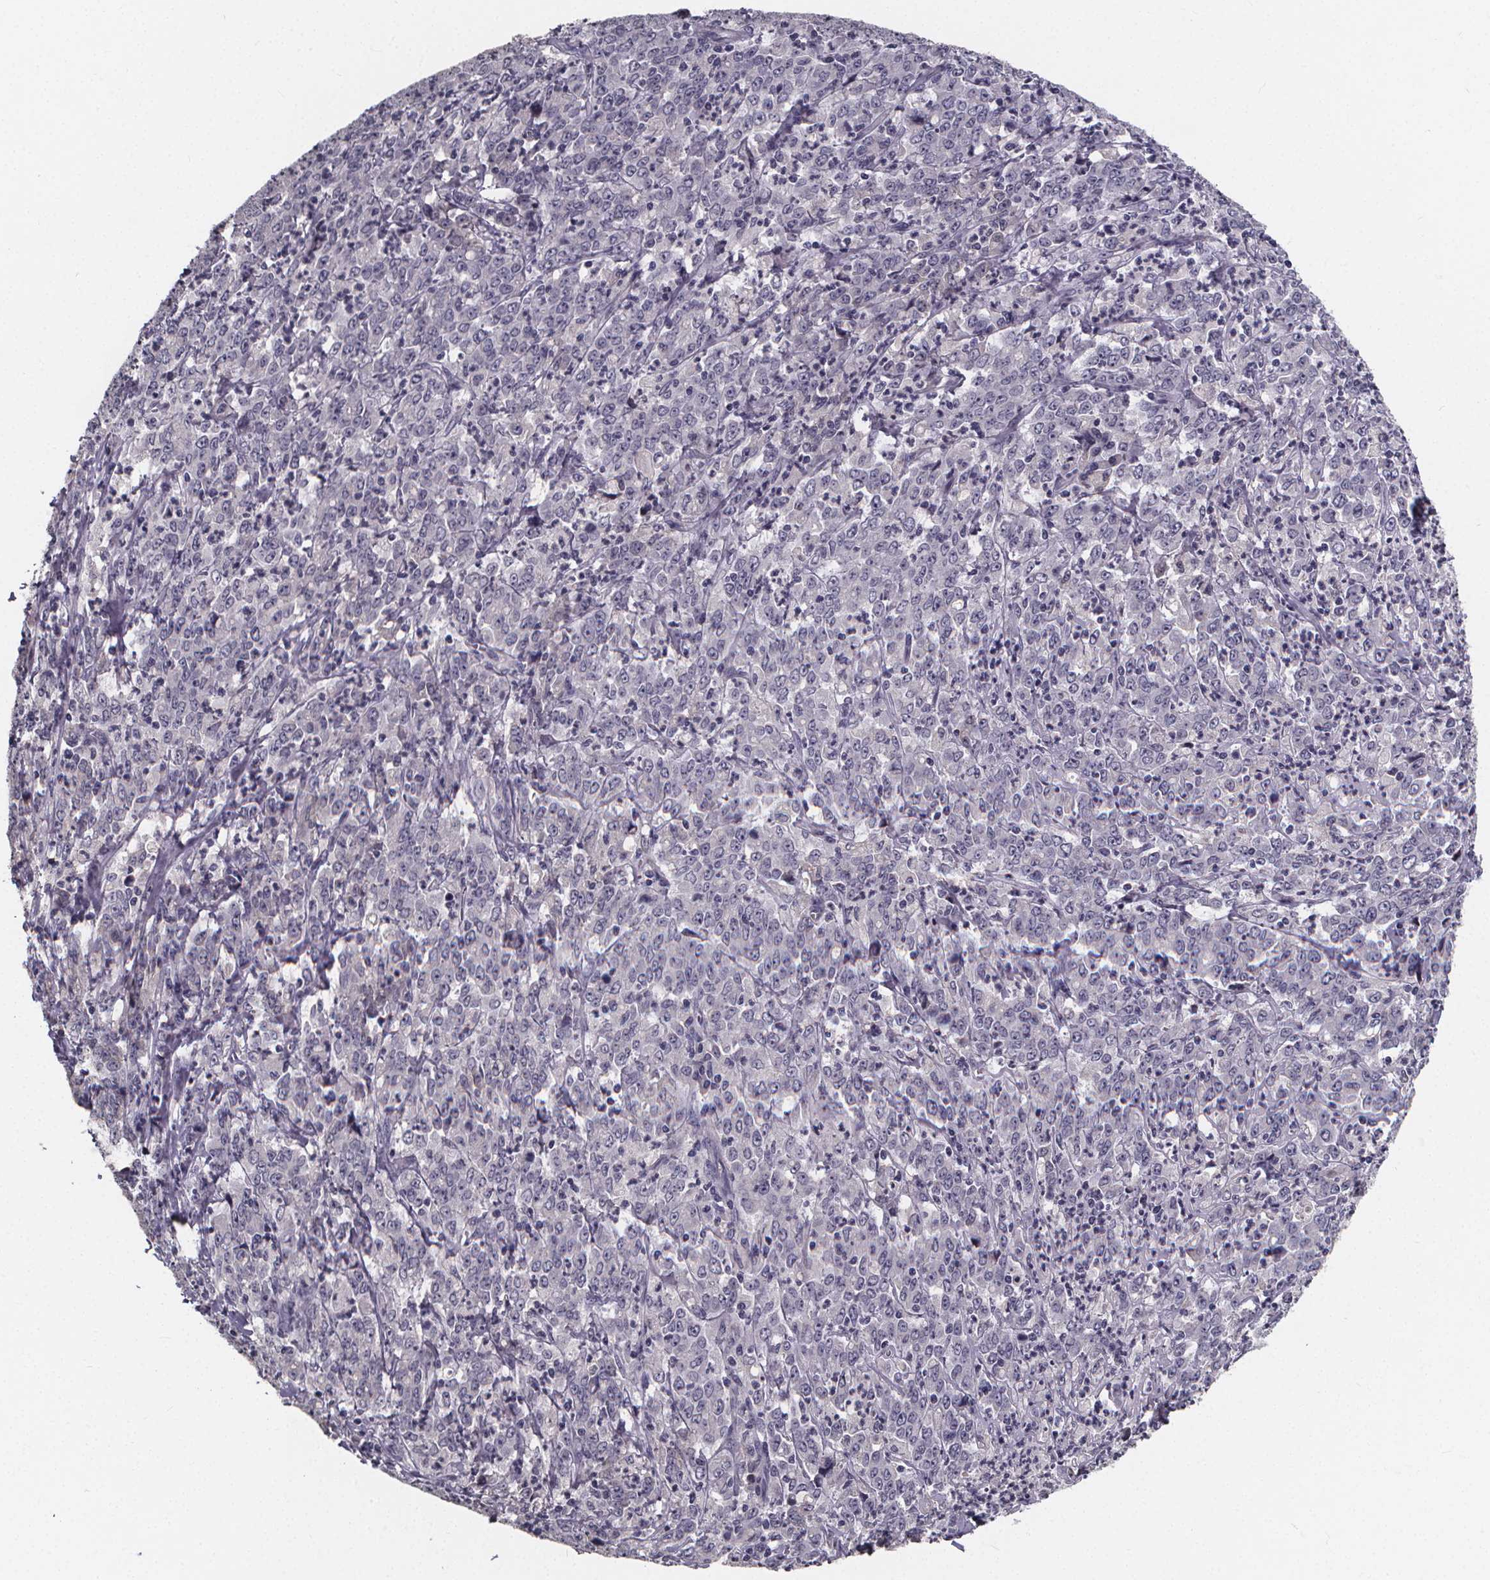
{"staining": {"intensity": "negative", "quantity": "none", "location": "none"}, "tissue": "stomach cancer", "cell_type": "Tumor cells", "image_type": "cancer", "snomed": [{"axis": "morphology", "description": "Adenocarcinoma, NOS"}, {"axis": "topography", "description": "Stomach, lower"}], "caption": "DAB immunohistochemical staining of stomach cancer (adenocarcinoma) demonstrates no significant expression in tumor cells.", "gene": "AGT", "patient": {"sex": "female", "age": 71}}